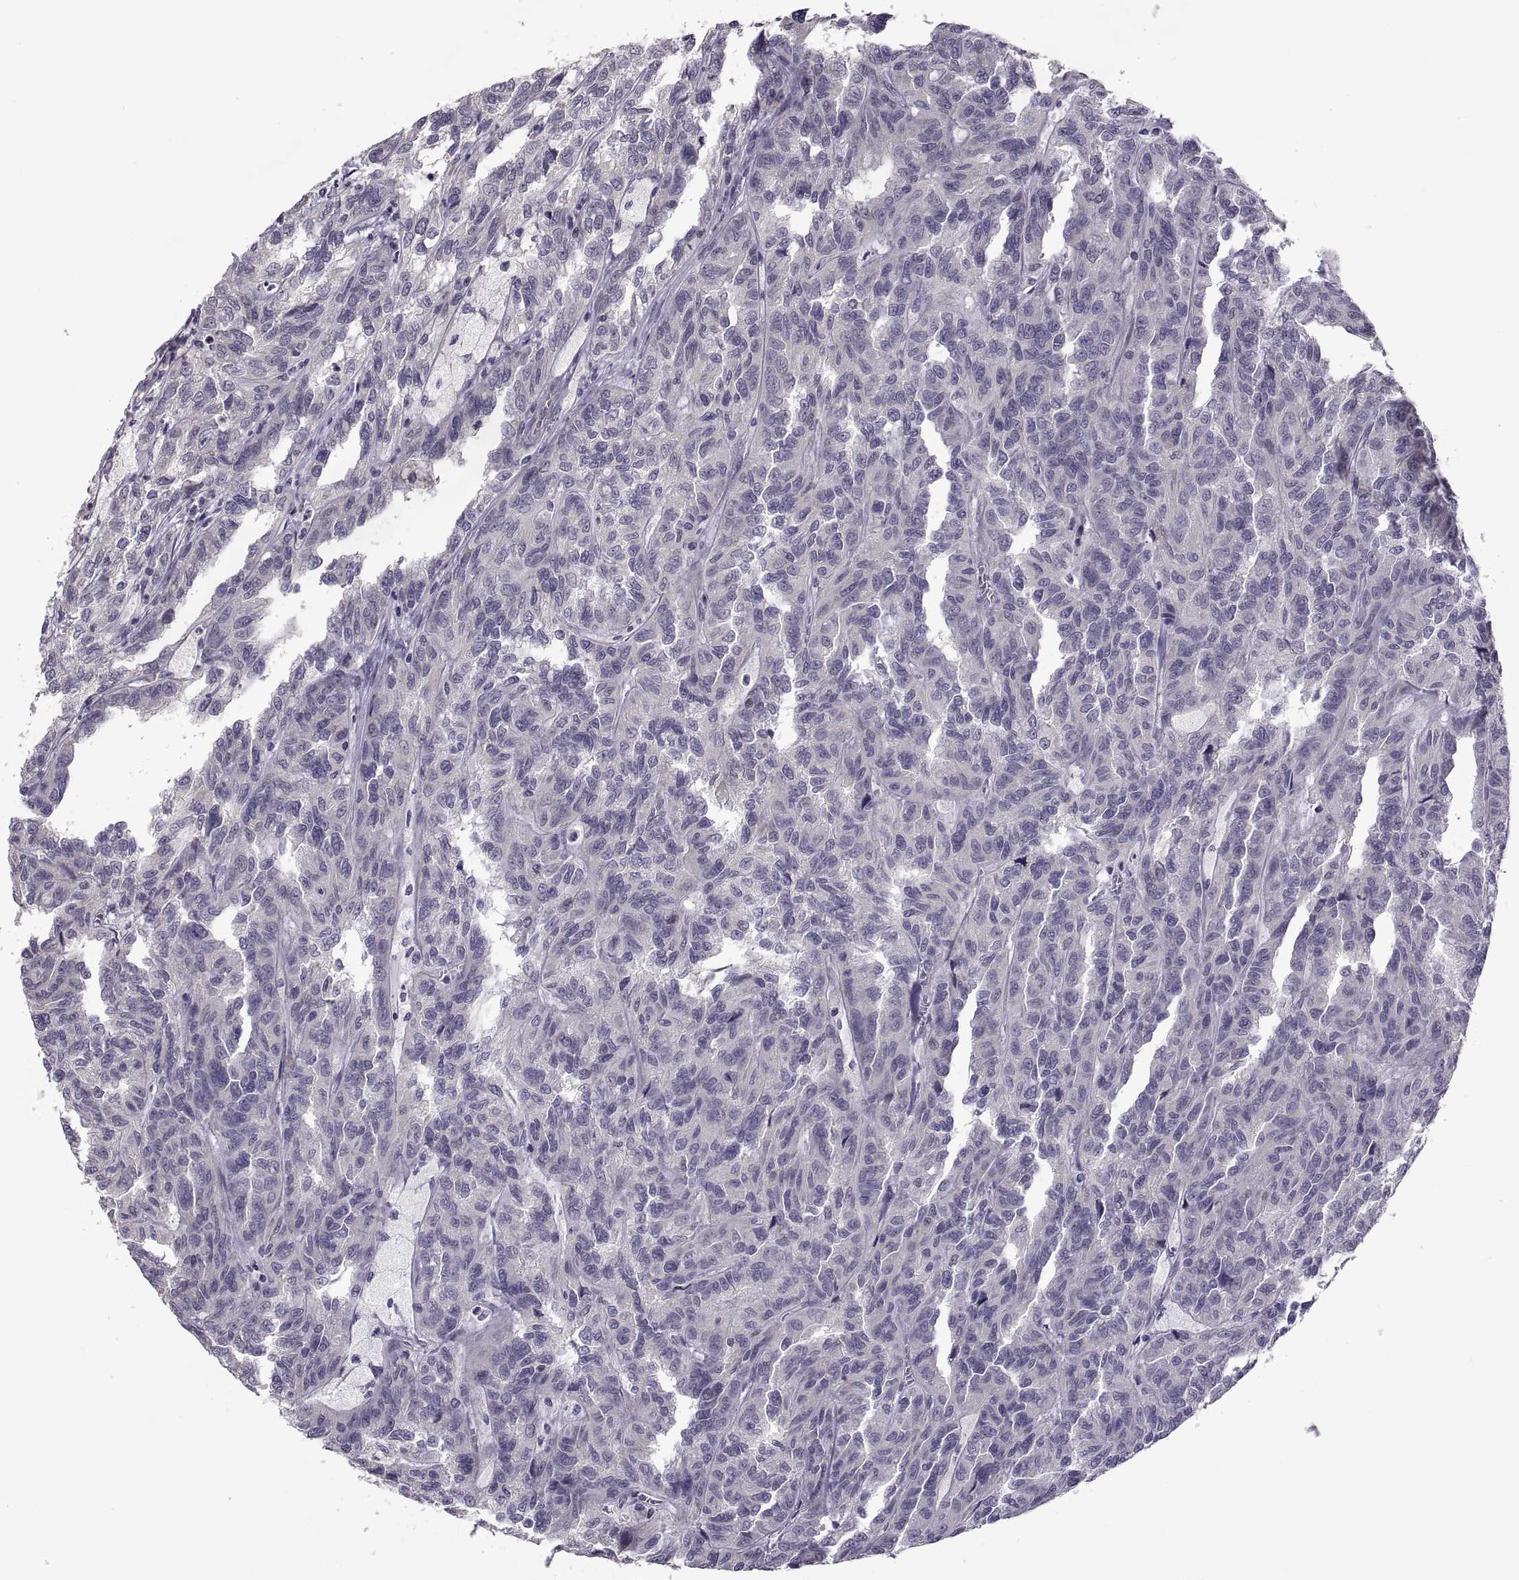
{"staining": {"intensity": "negative", "quantity": "none", "location": "none"}, "tissue": "renal cancer", "cell_type": "Tumor cells", "image_type": "cancer", "snomed": [{"axis": "morphology", "description": "Adenocarcinoma, NOS"}, {"axis": "topography", "description": "Kidney"}], "caption": "An IHC photomicrograph of adenocarcinoma (renal) is shown. There is no staining in tumor cells of adenocarcinoma (renal). The staining is performed using DAB brown chromogen with nuclei counter-stained in using hematoxylin.", "gene": "NPTX2", "patient": {"sex": "male", "age": 79}}